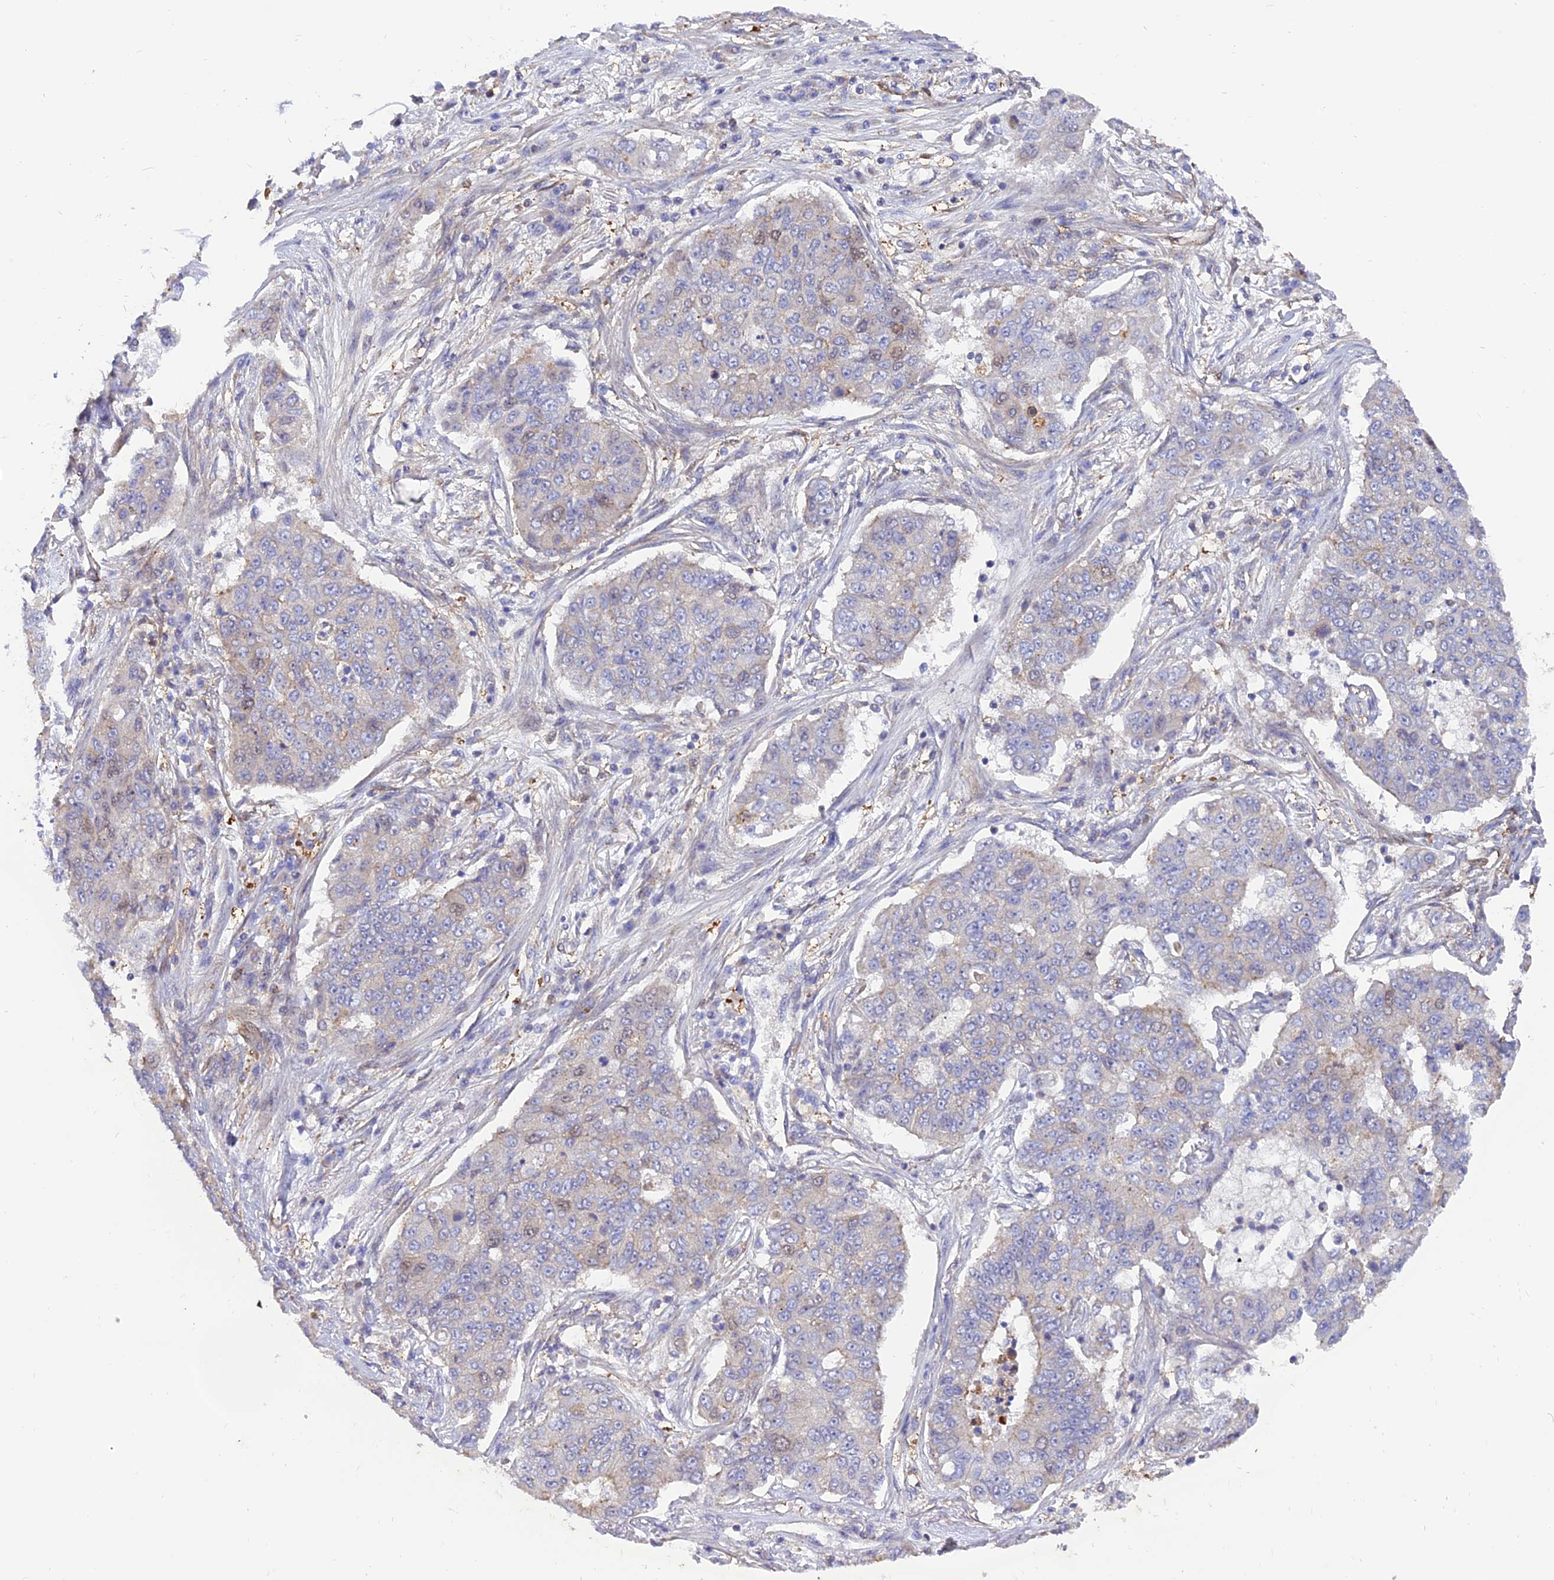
{"staining": {"intensity": "negative", "quantity": "none", "location": "none"}, "tissue": "lung cancer", "cell_type": "Tumor cells", "image_type": "cancer", "snomed": [{"axis": "morphology", "description": "Squamous cell carcinoma, NOS"}, {"axis": "topography", "description": "Lung"}], "caption": "High magnification brightfield microscopy of lung squamous cell carcinoma stained with DAB (3,3'-diaminobenzidine) (brown) and counterstained with hematoxylin (blue): tumor cells show no significant staining.", "gene": "CENPV", "patient": {"sex": "male", "age": 74}}